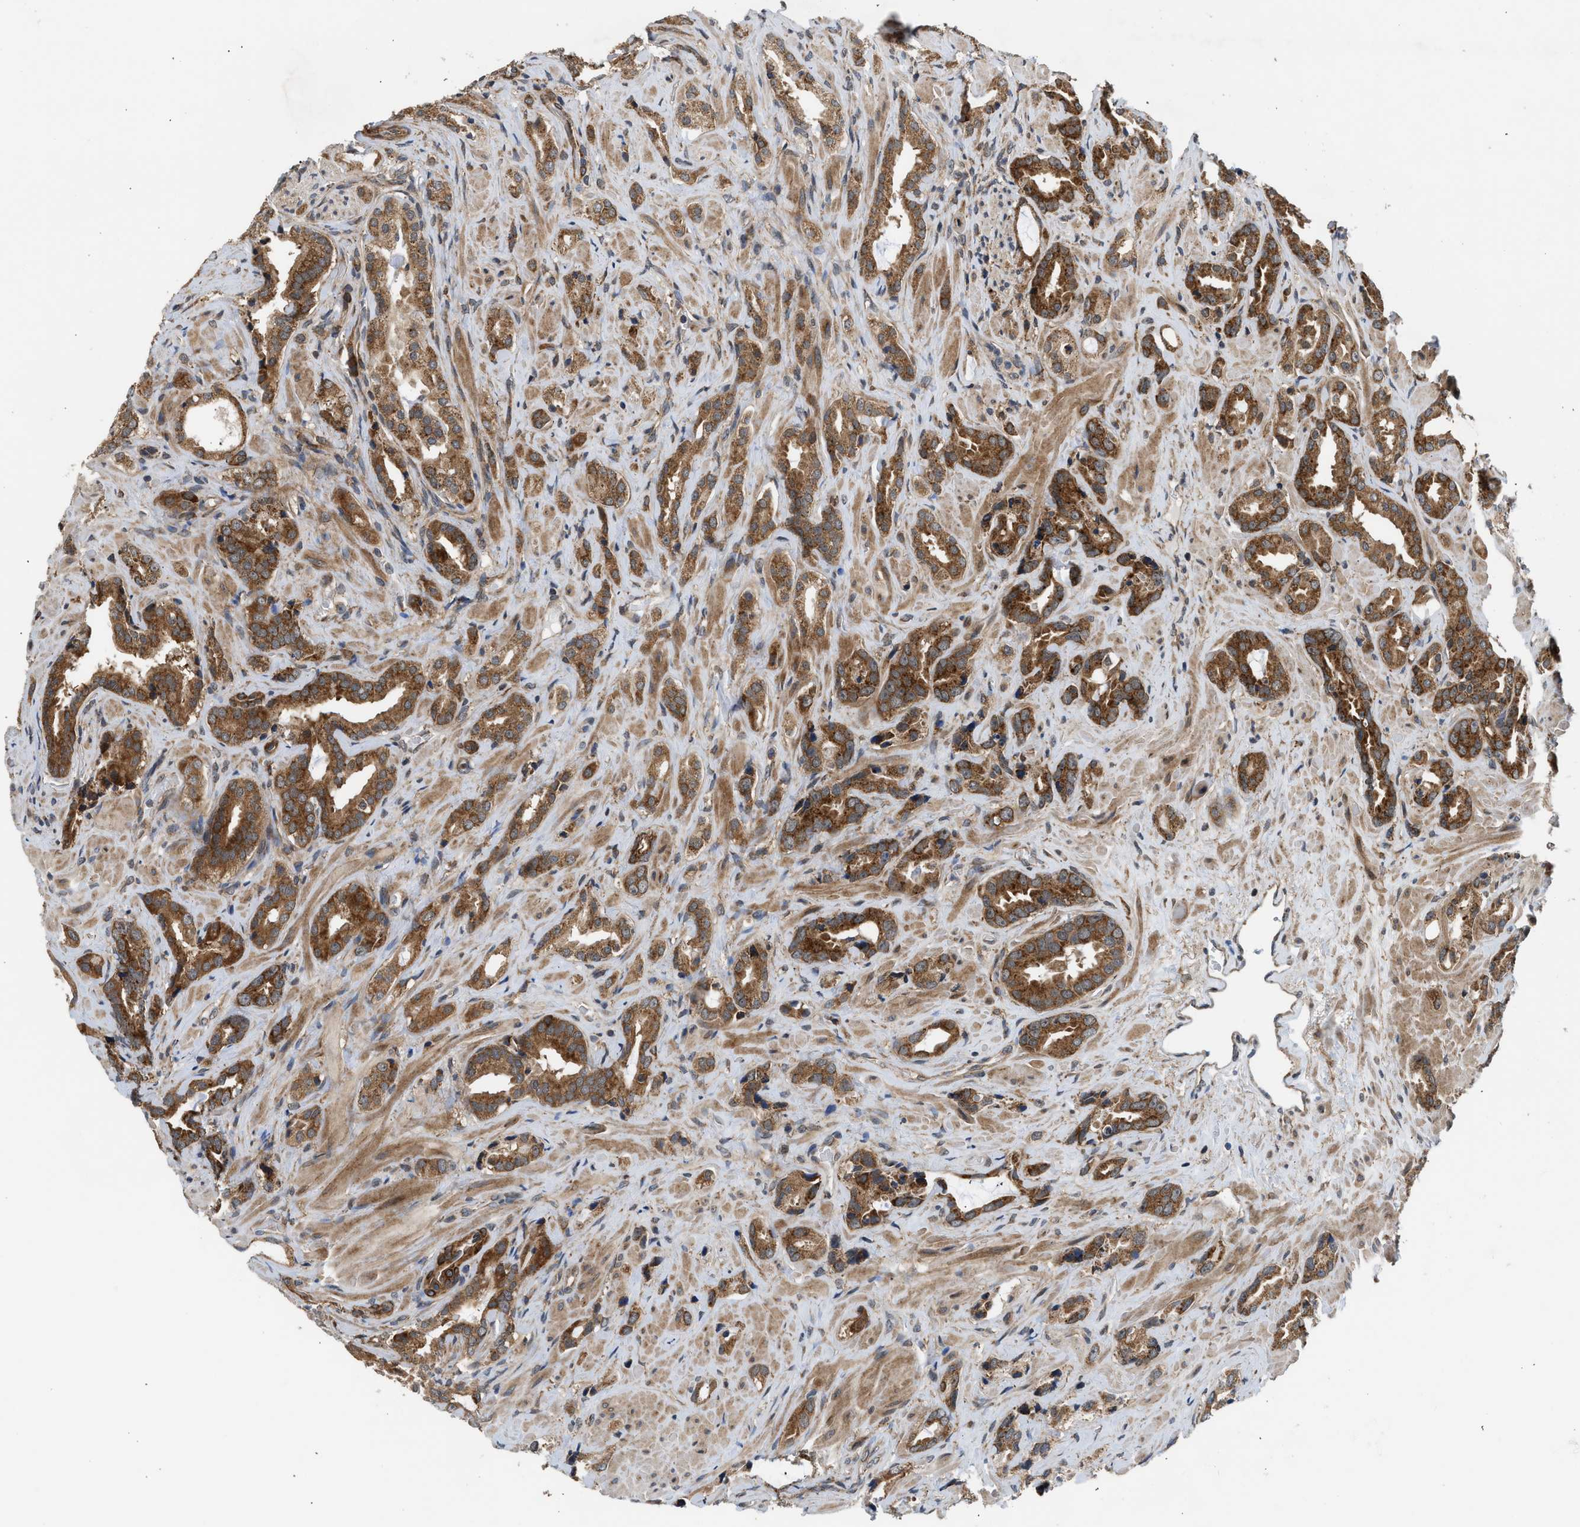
{"staining": {"intensity": "strong", "quantity": ">75%", "location": "cytoplasmic/membranous"}, "tissue": "prostate cancer", "cell_type": "Tumor cells", "image_type": "cancer", "snomed": [{"axis": "morphology", "description": "Adenocarcinoma, High grade"}, {"axis": "topography", "description": "Prostate"}], "caption": "High-grade adenocarcinoma (prostate) stained for a protein reveals strong cytoplasmic/membranous positivity in tumor cells.", "gene": "POLG2", "patient": {"sex": "male", "age": 64}}